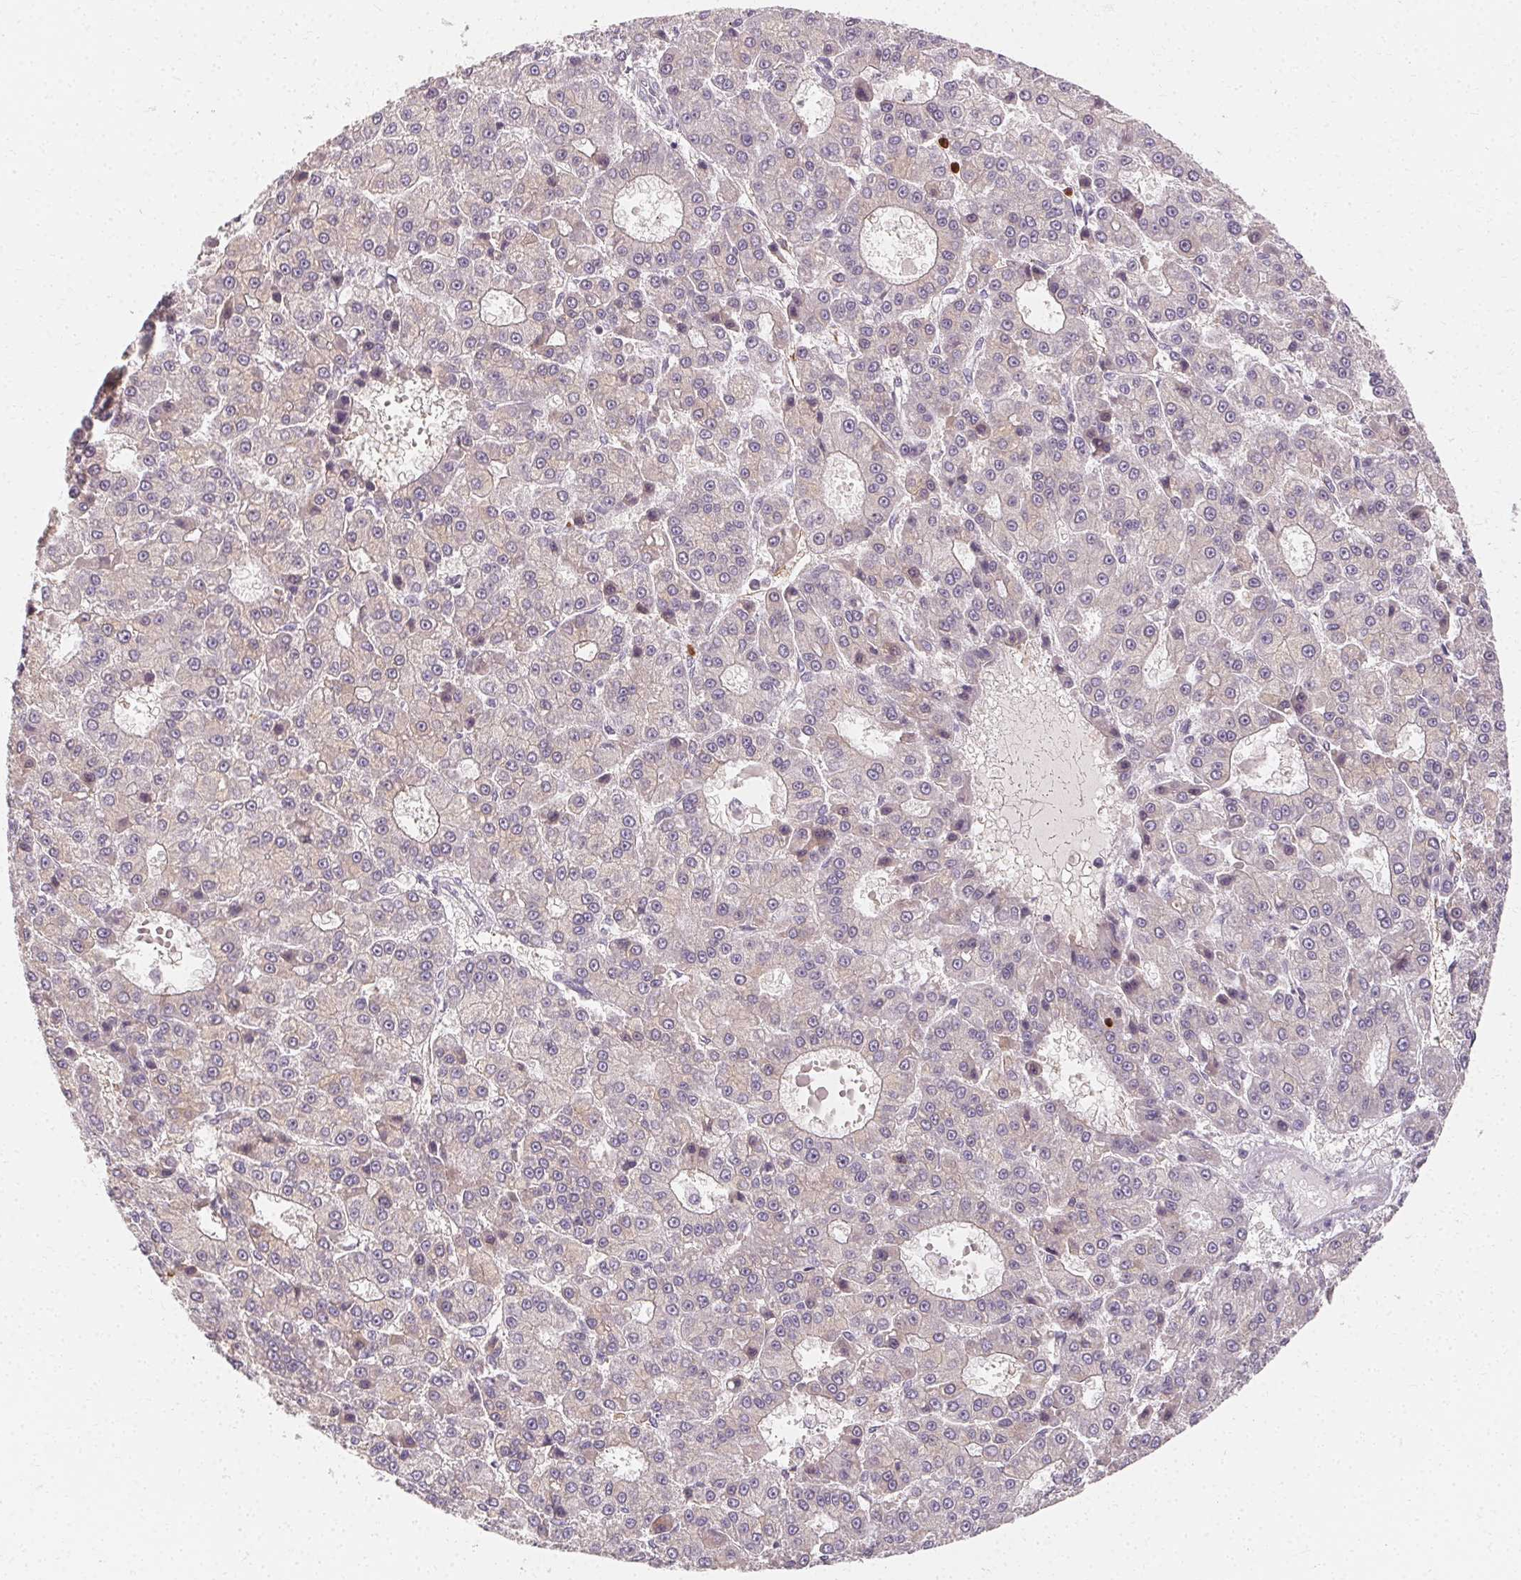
{"staining": {"intensity": "negative", "quantity": "none", "location": "none"}, "tissue": "liver cancer", "cell_type": "Tumor cells", "image_type": "cancer", "snomed": [{"axis": "morphology", "description": "Carcinoma, Hepatocellular, NOS"}, {"axis": "topography", "description": "Liver"}], "caption": "A high-resolution histopathology image shows immunohistochemistry (IHC) staining of liver cancer, which shows no significant positivity in tumor cells. Nuclei are stained in blue.", "gene": "CLCNKB", "patient": {"sex": "male", "age": 70}}